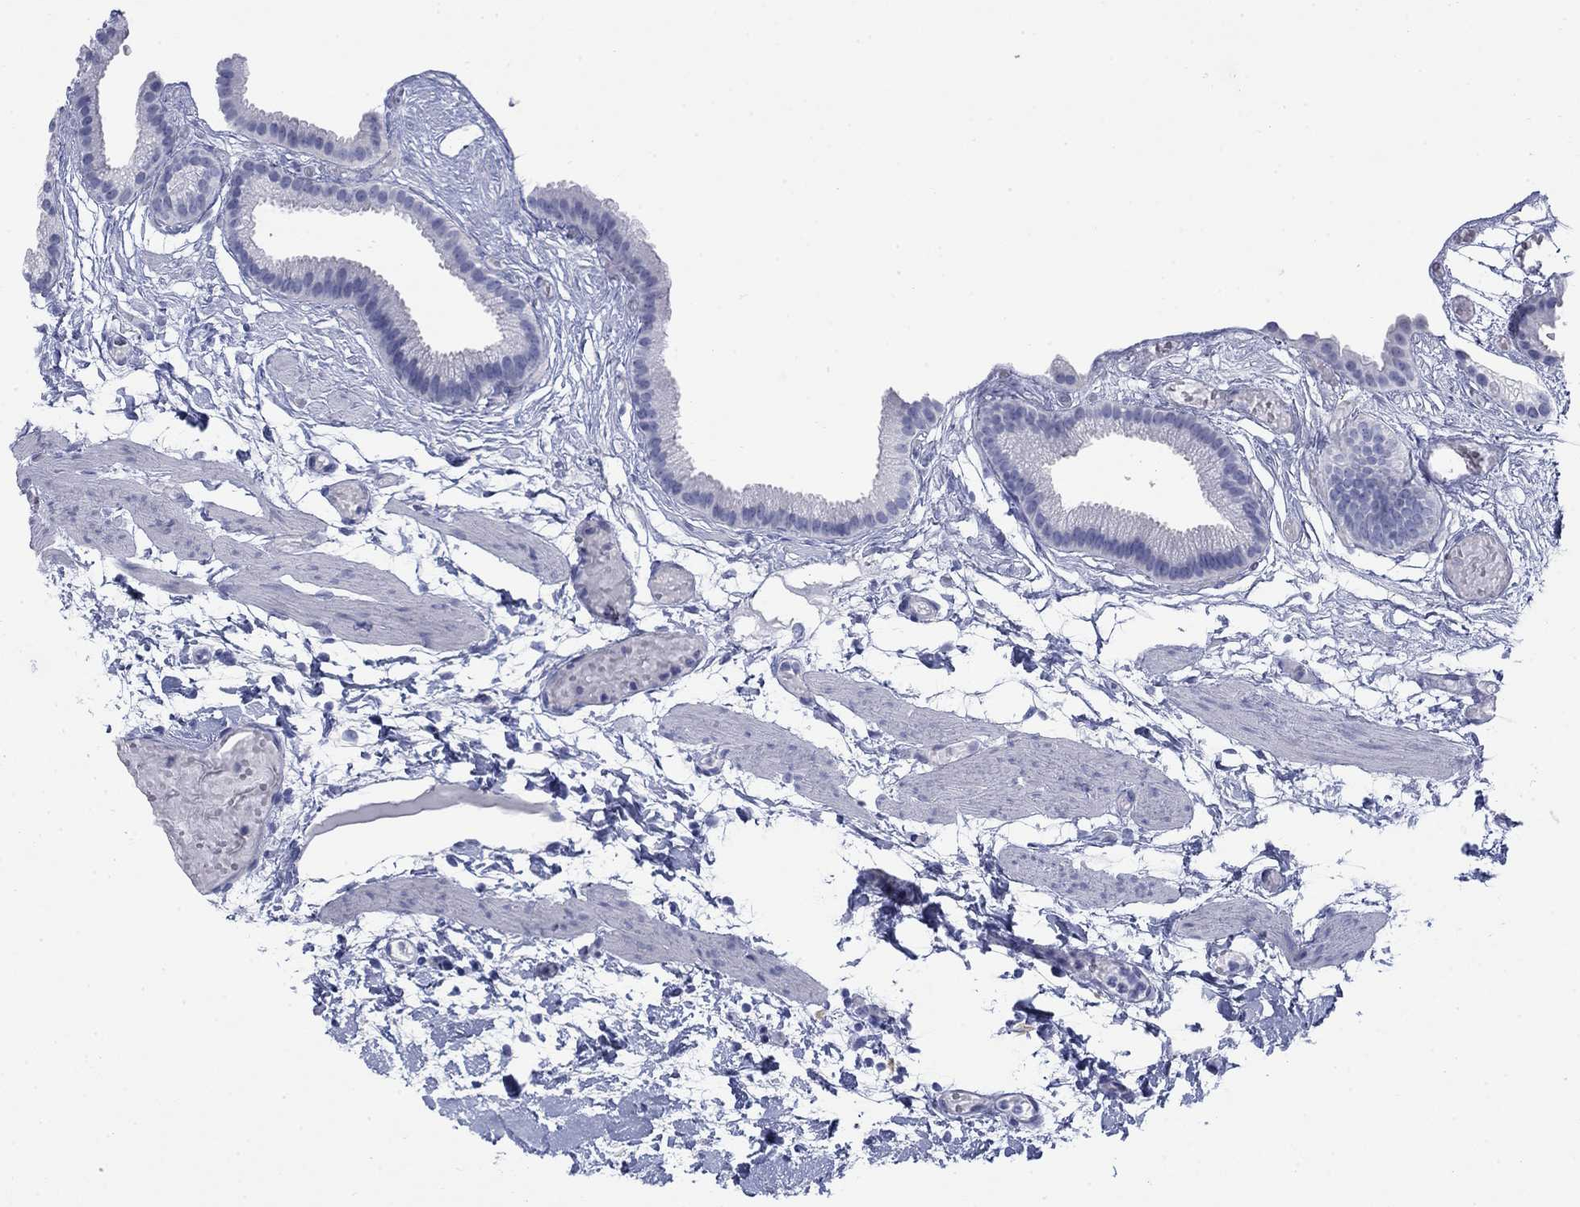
{"staining": {"intensity": "negative", "quantity": "none", "location": "none"}, "tissue": "gallbladder", "cell_type": "Glandular cells", "image_type": "normal", "snomed": [{"axis": "morphology", "description": "Normal tissue, NOS"}, {"axis": "topography", "description": "Gallbladder"}], "caption": "IHC of benign human gallbladder exhibits no positivity in glandular cells. (IHC, brightfield microscopy, high magnification).", "gene": "IGF2BP3", "patient": {"sex": "female", "age": 45}}